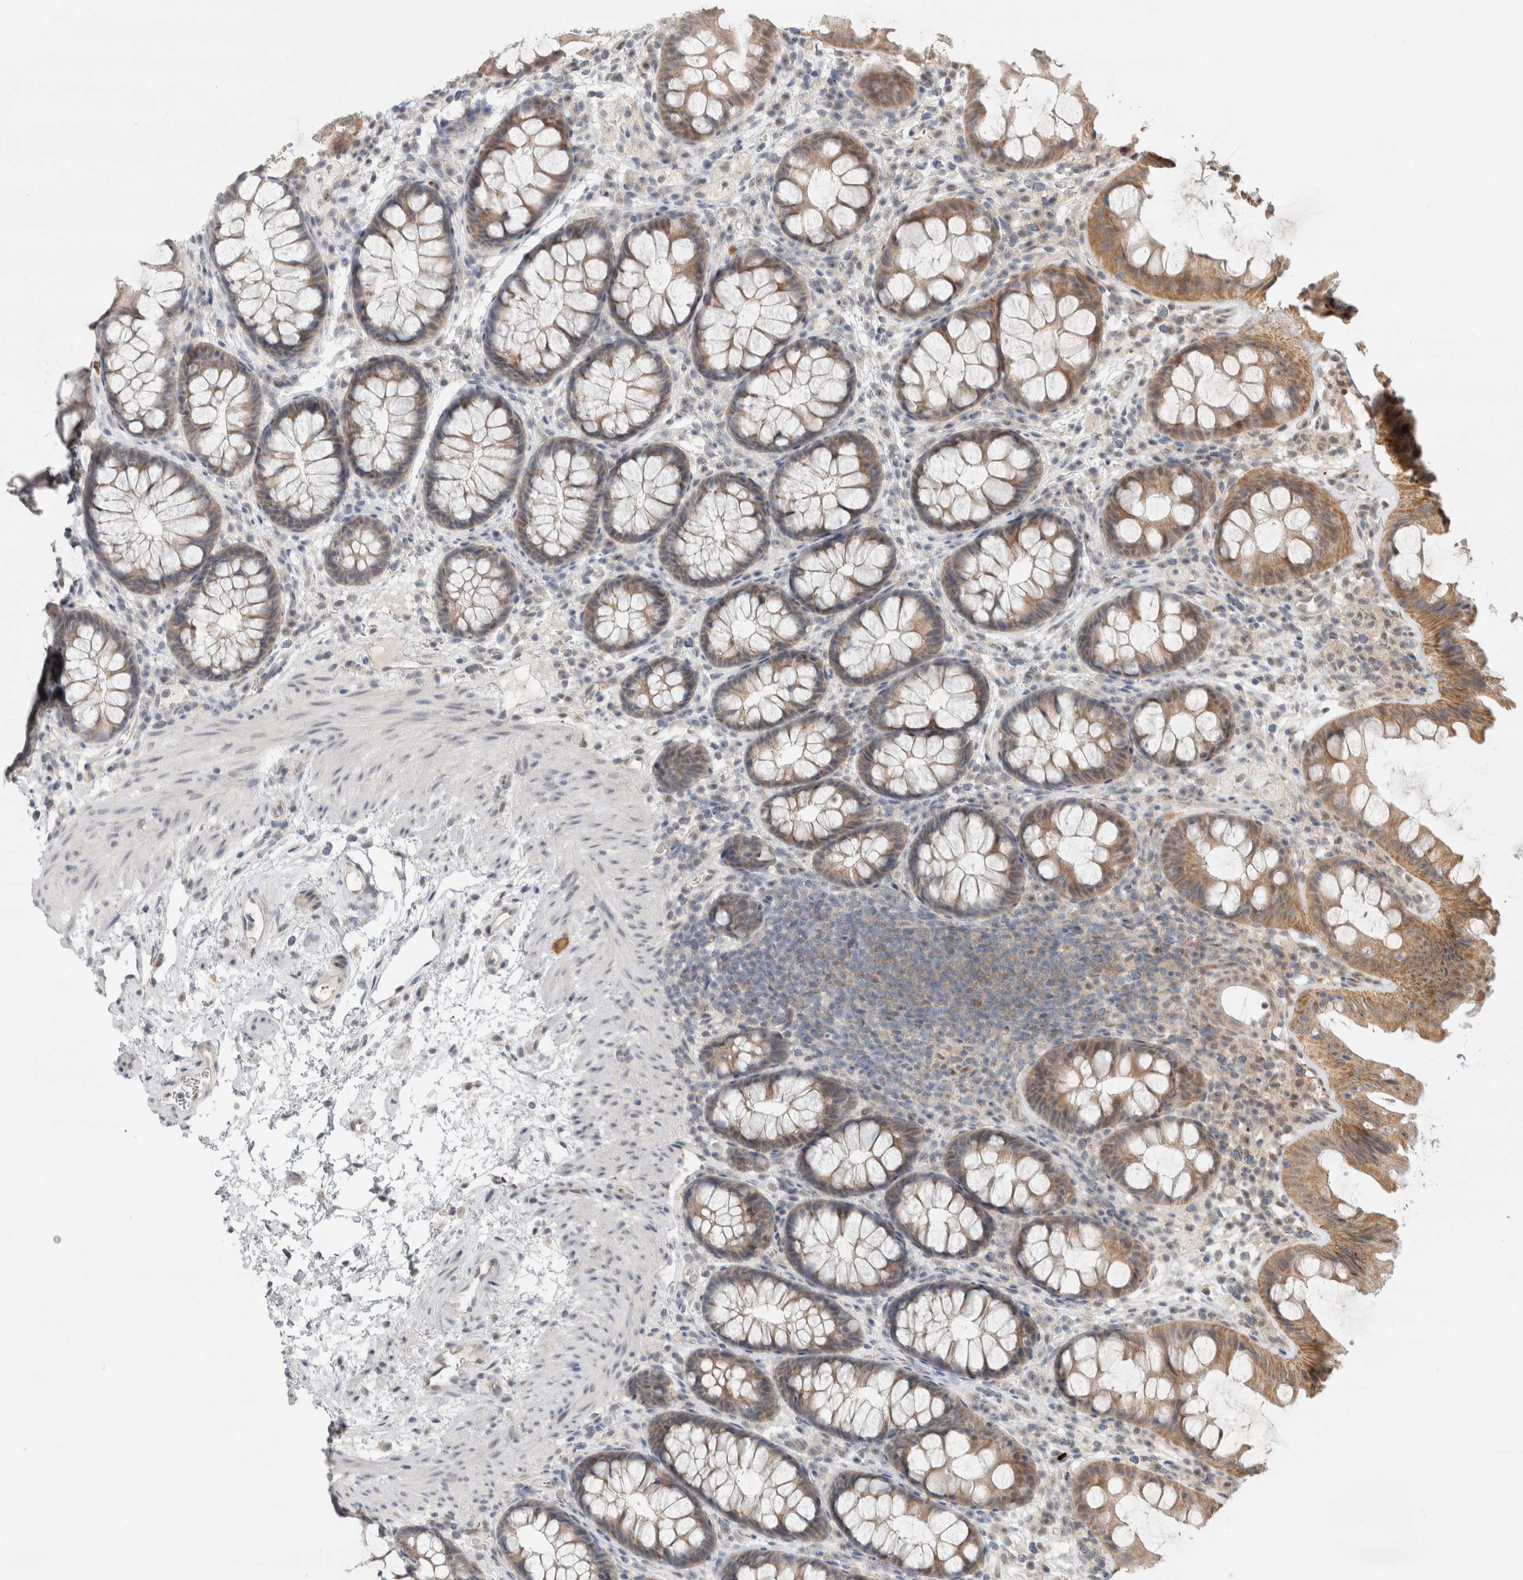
{"staining": {"intensity": "weak", "quantity": "25%-75%", "location": "cytoplasmic/membranous"}, "tissue": "colon", "cell_type": "Endothelial cells", "image_type": "normal", "snomed": [{"axis": "morphology", "description": "Normal tissue, NOS"}, {"axis": "topography", "description": "Colon"}], "caption": "Colon stained with DAB immunohistochemistry (IHC) shows low levels of weak cytoplasmic/membranous expression in approximately 25%-75% of endothelial cells. (DAB (3,3'-diaminobenzidine) IHC, brown staining for protein, blue staining for nuclei).", "gene": "EIF4G3", "patient": {"sex": "female", "age": 62}}